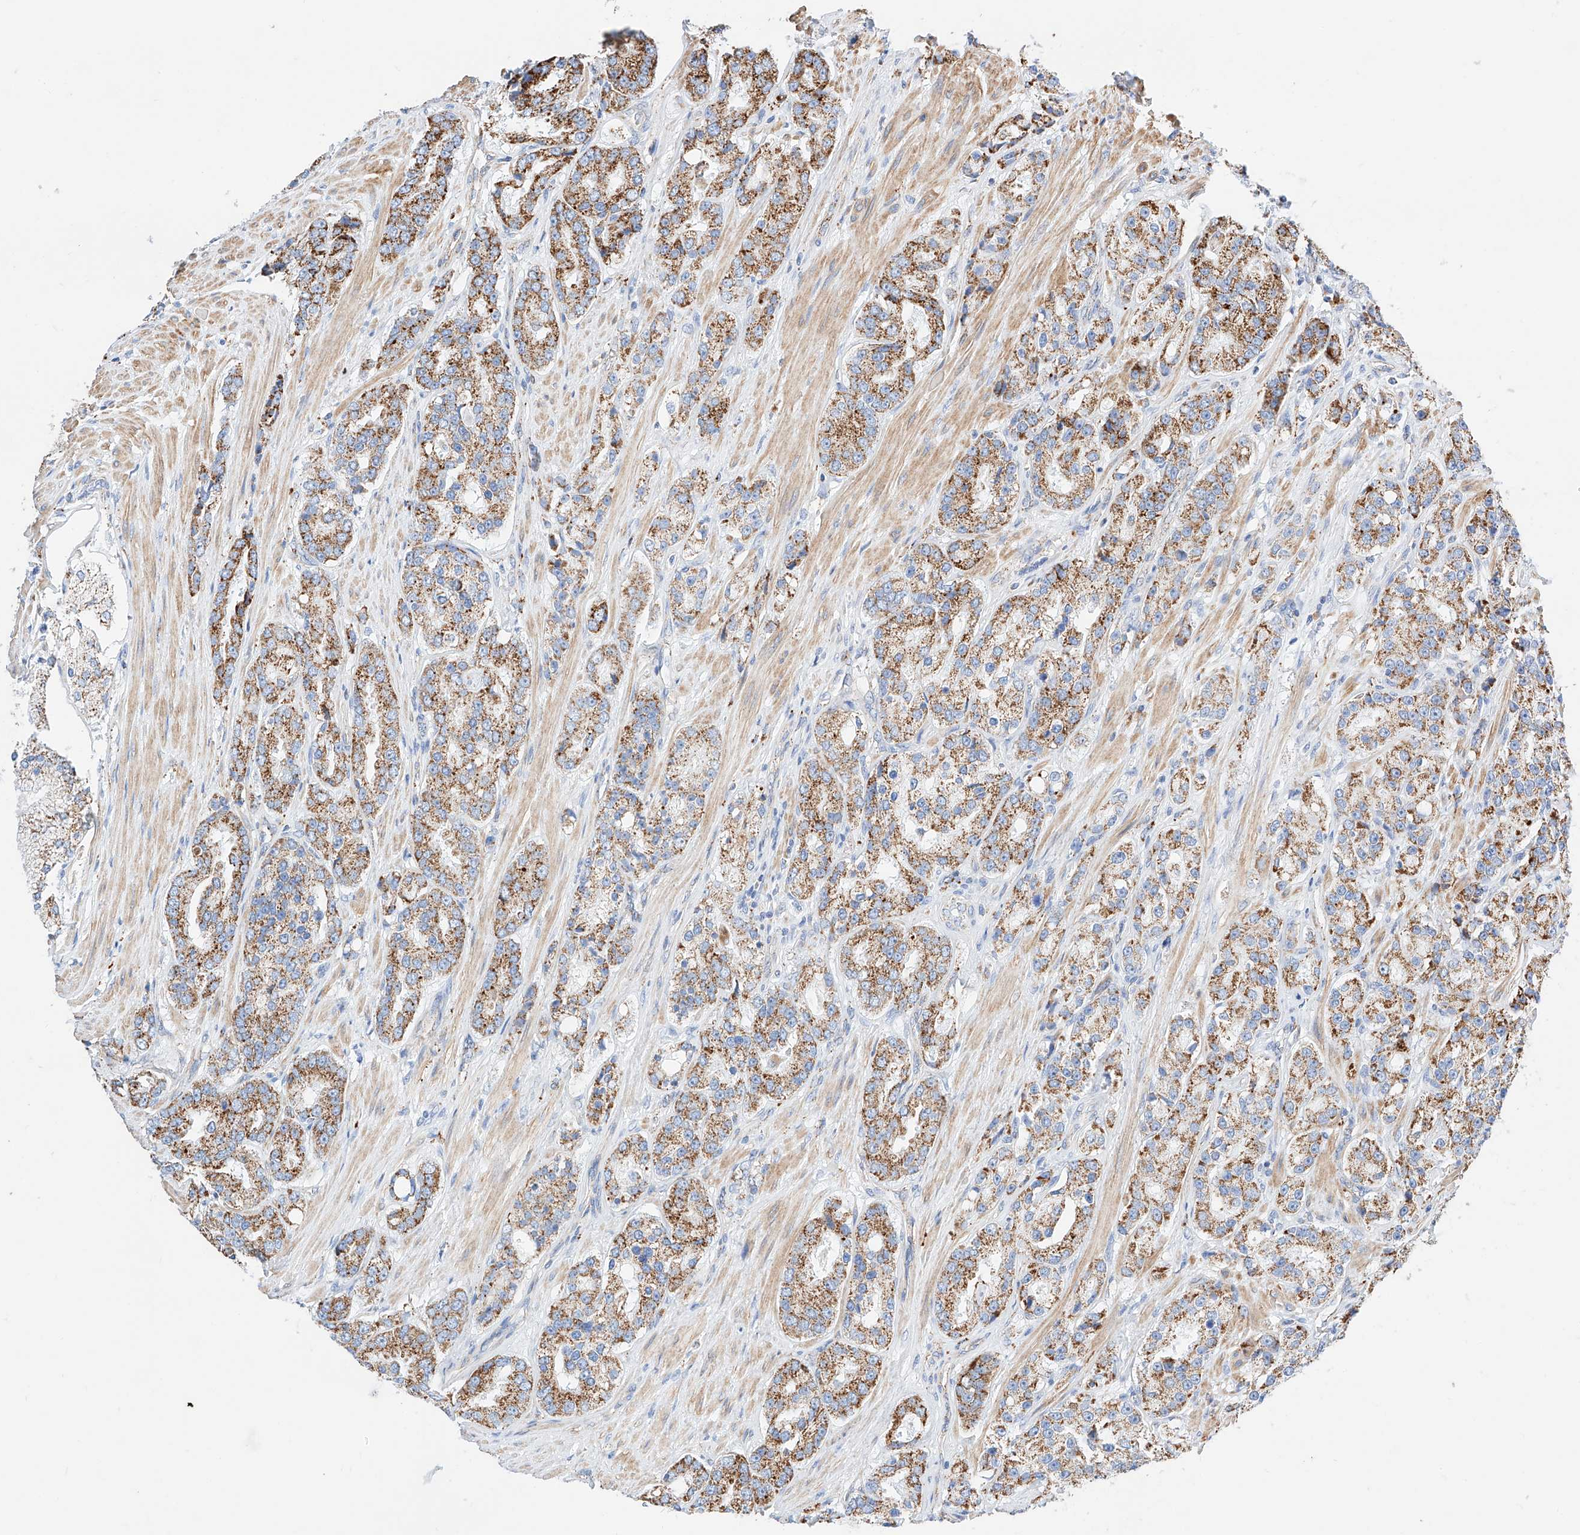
{"staining": {"intensity": "moderate", "quantity": ">75%", "location": "cytoplasmic/membranous"}, "tissue": "prostate cancer", "cell_type": "Tumor cells", "image_type": "cancer", "snomed": [{"axis": "morphology", "description": "Adenocarcinoma, High grade"}, {"axis": "topography", "description": "Prostate"}], "caption": "The immunohistochemical stain shows moderate cytoplasmic/membranous expression in tumor cells of prostate cancer tissue.", "gene": "C6orf62", "patient": {"sex": "male", "age": 60}}